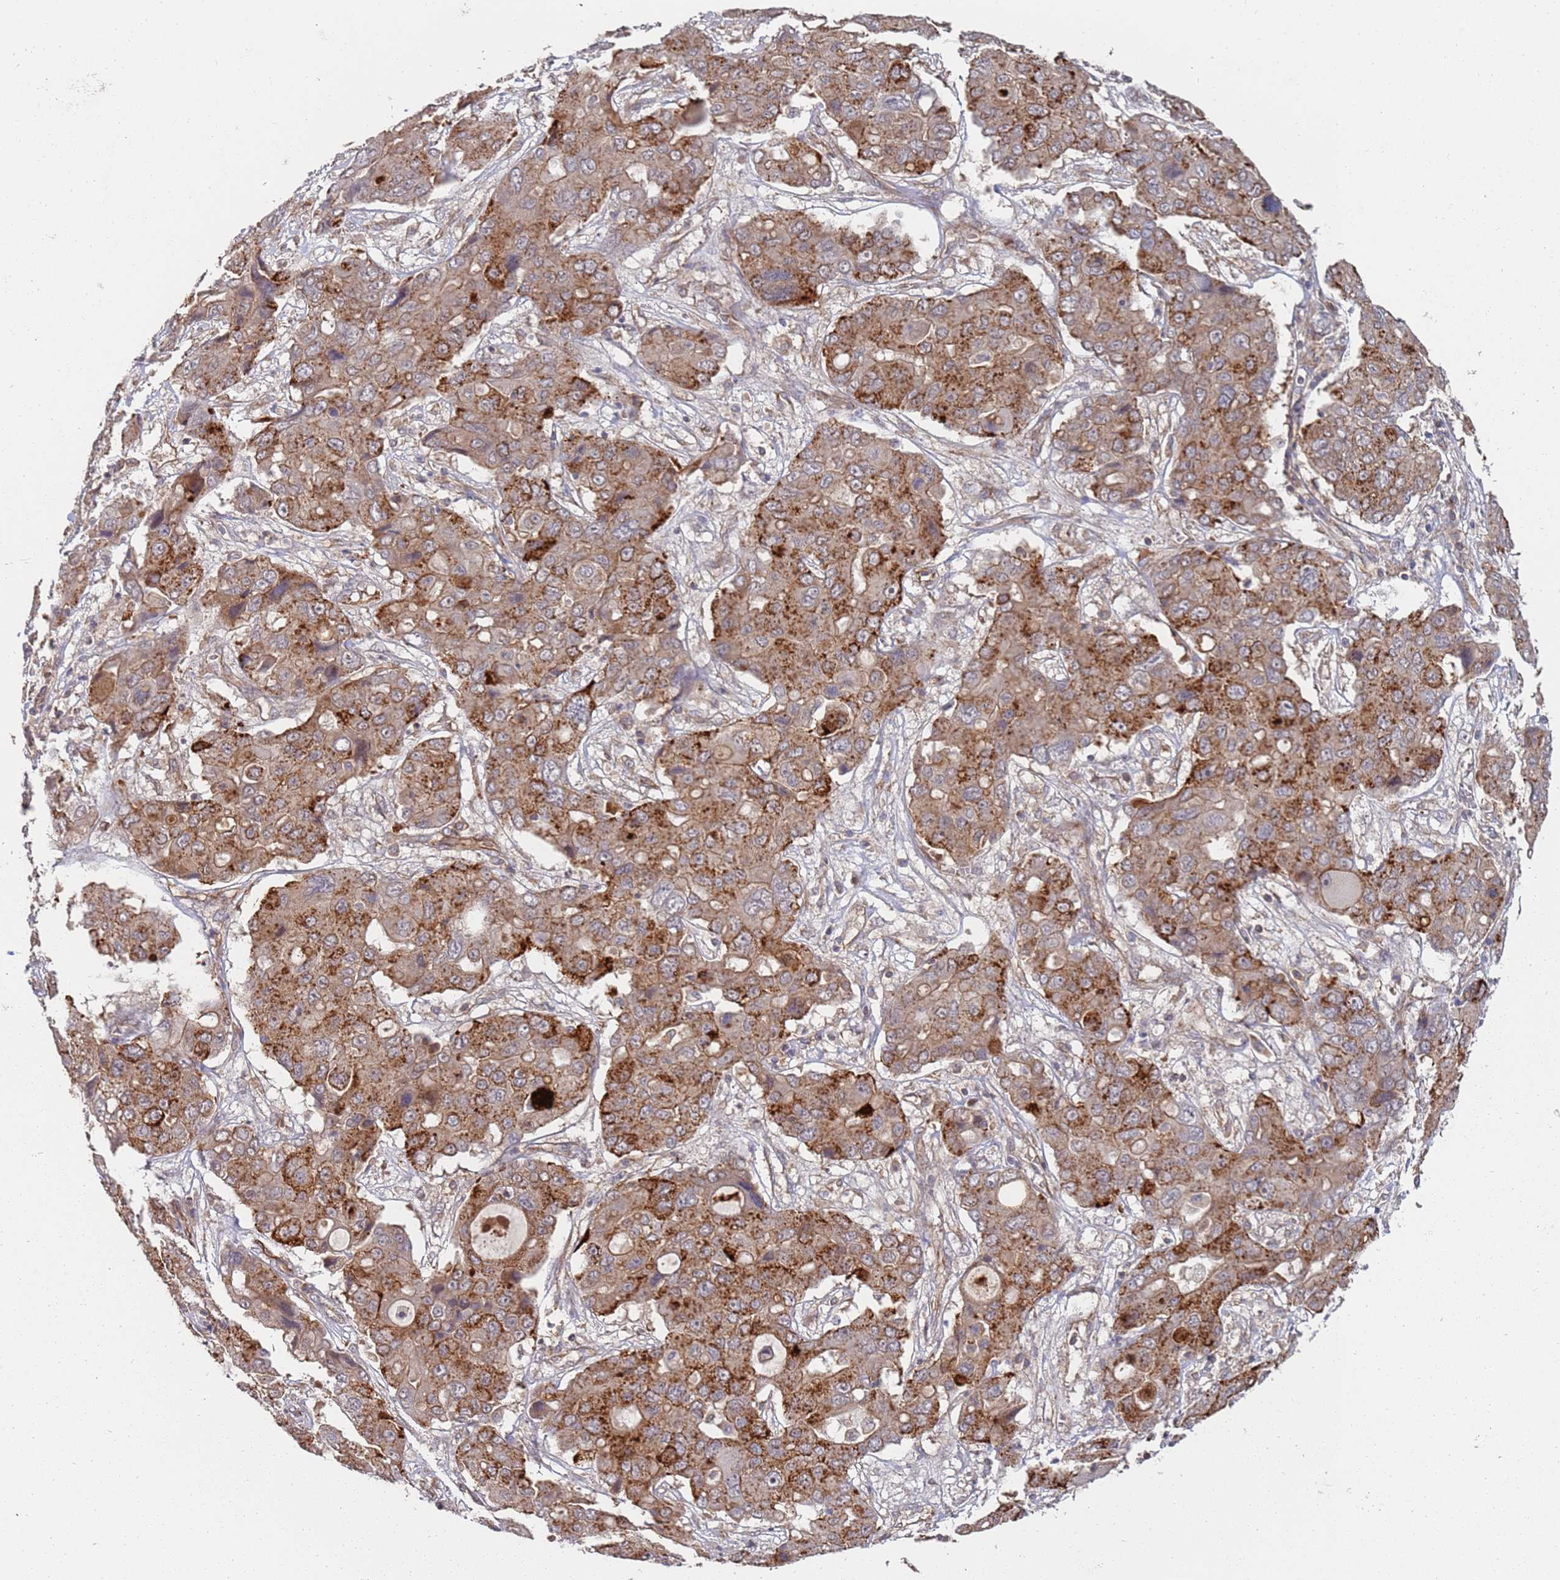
{"staining": {"intensity": "moderate", "quantity": ">75%", "location": "cytoplasmic/membranous"}, "tissue": "liver cancer", "cell_type": "Tumor cells", "image_type": "cancer", "snomed": [{"axis": "morphology", "description": "Cholangiocarcinoma"}, {"axis": "topography", "description": "Liver"}], "caption": "A histopathology image of human liver cancer (cholangiocarcinoma) stained for a protein shows moderate cytoplasmic/membranous brown staining in tumor cells. (DAB IHC, brown staining for protein, blue staining for nuclei).", "gene": "ABCB6", "patient": {"sex": "male", "age": 67}}